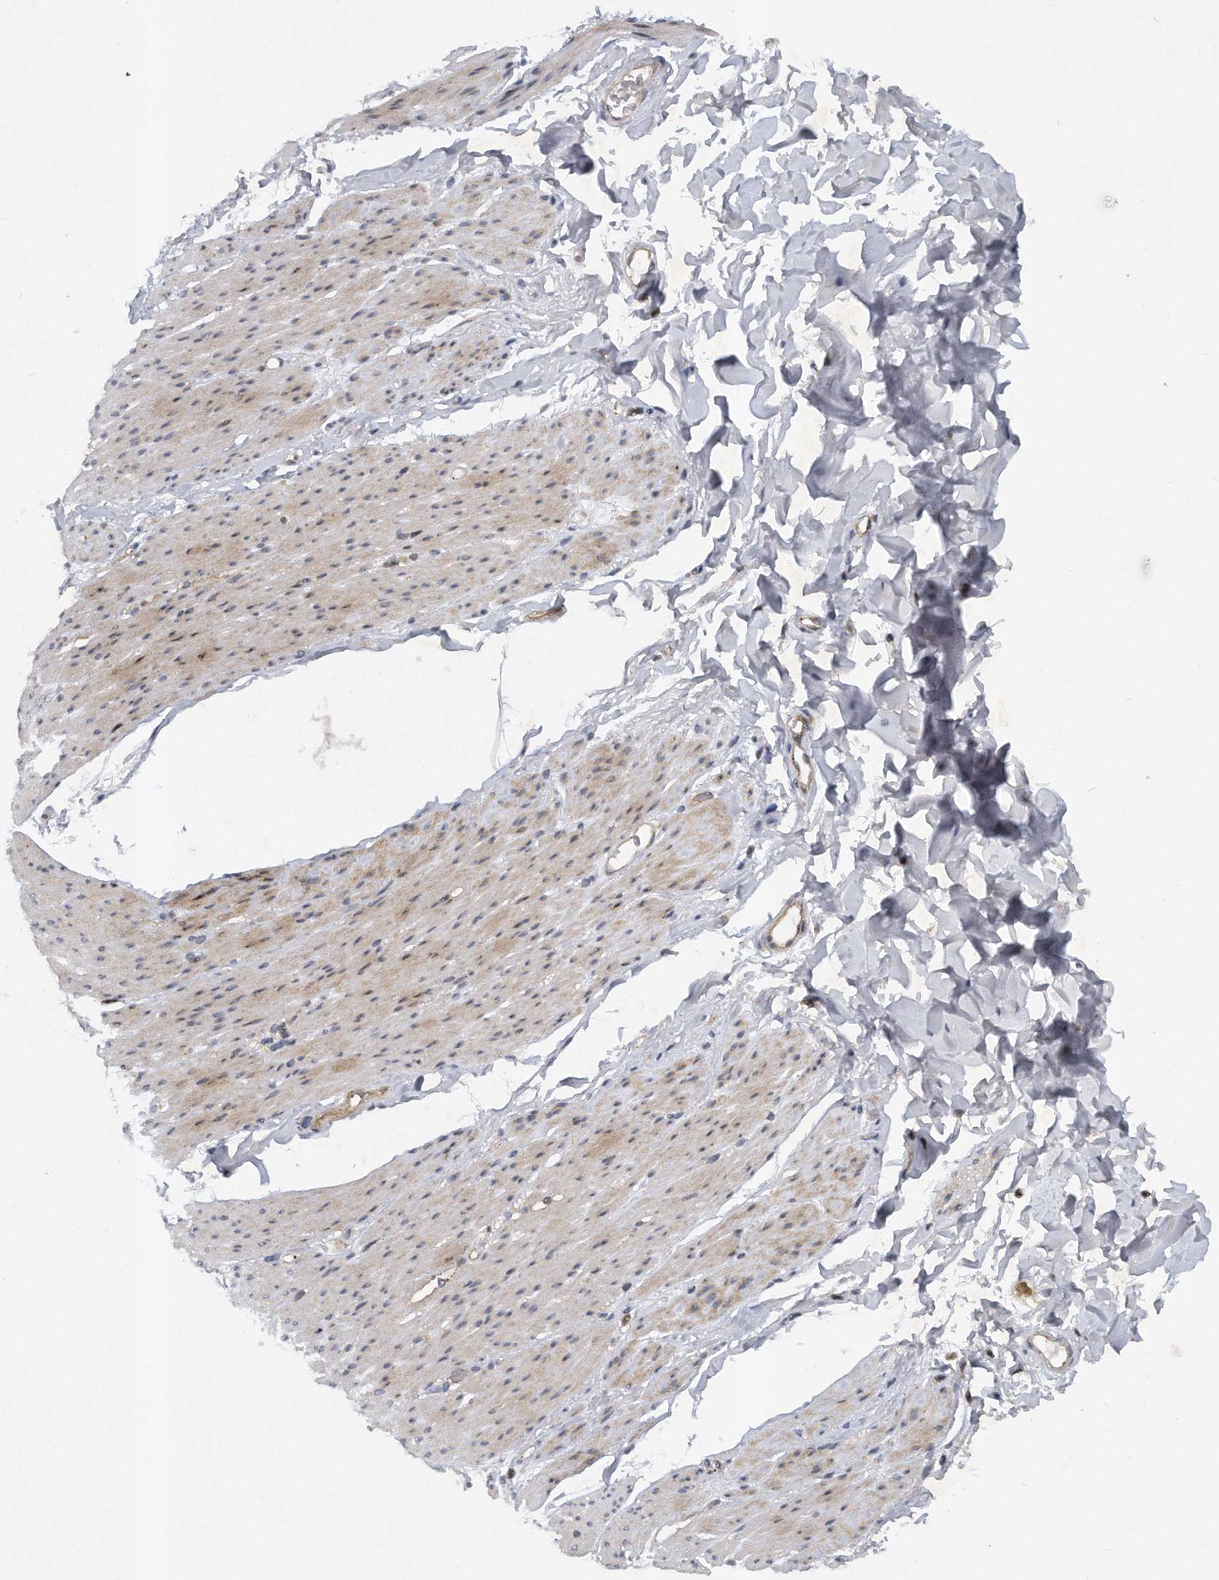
{"staining": {"intensity": "weak", "quantity": "25%-75%", "location": "cytoplasmic/membranous"}, "tissue": "smooth muscle", "cell_type": "Smooth muscle cells", "image_type": "normal", "snomed": [{"axis": "morphology", "description": "Normal tissue, NOS"}, {"axis": "topography", "description": "Colon"}, {"axis": "topography", "description": "Peripheral nerve tissue"}], "caption": "Immunohistochemistry (IHC) (DAB (3,3'-diaminobenzidine)) staining of unremarkable smooth muscle demonstrates weak cytoplasmic/membranous protein positivity in about 25%-75% of smooth muscle cells. (DAB (3,3'-diaminobenzidine) IHC with brightfield microscopy, high magnification).", "gene": "PGBD2", "patient": {"sex": "female", "age": 61}}